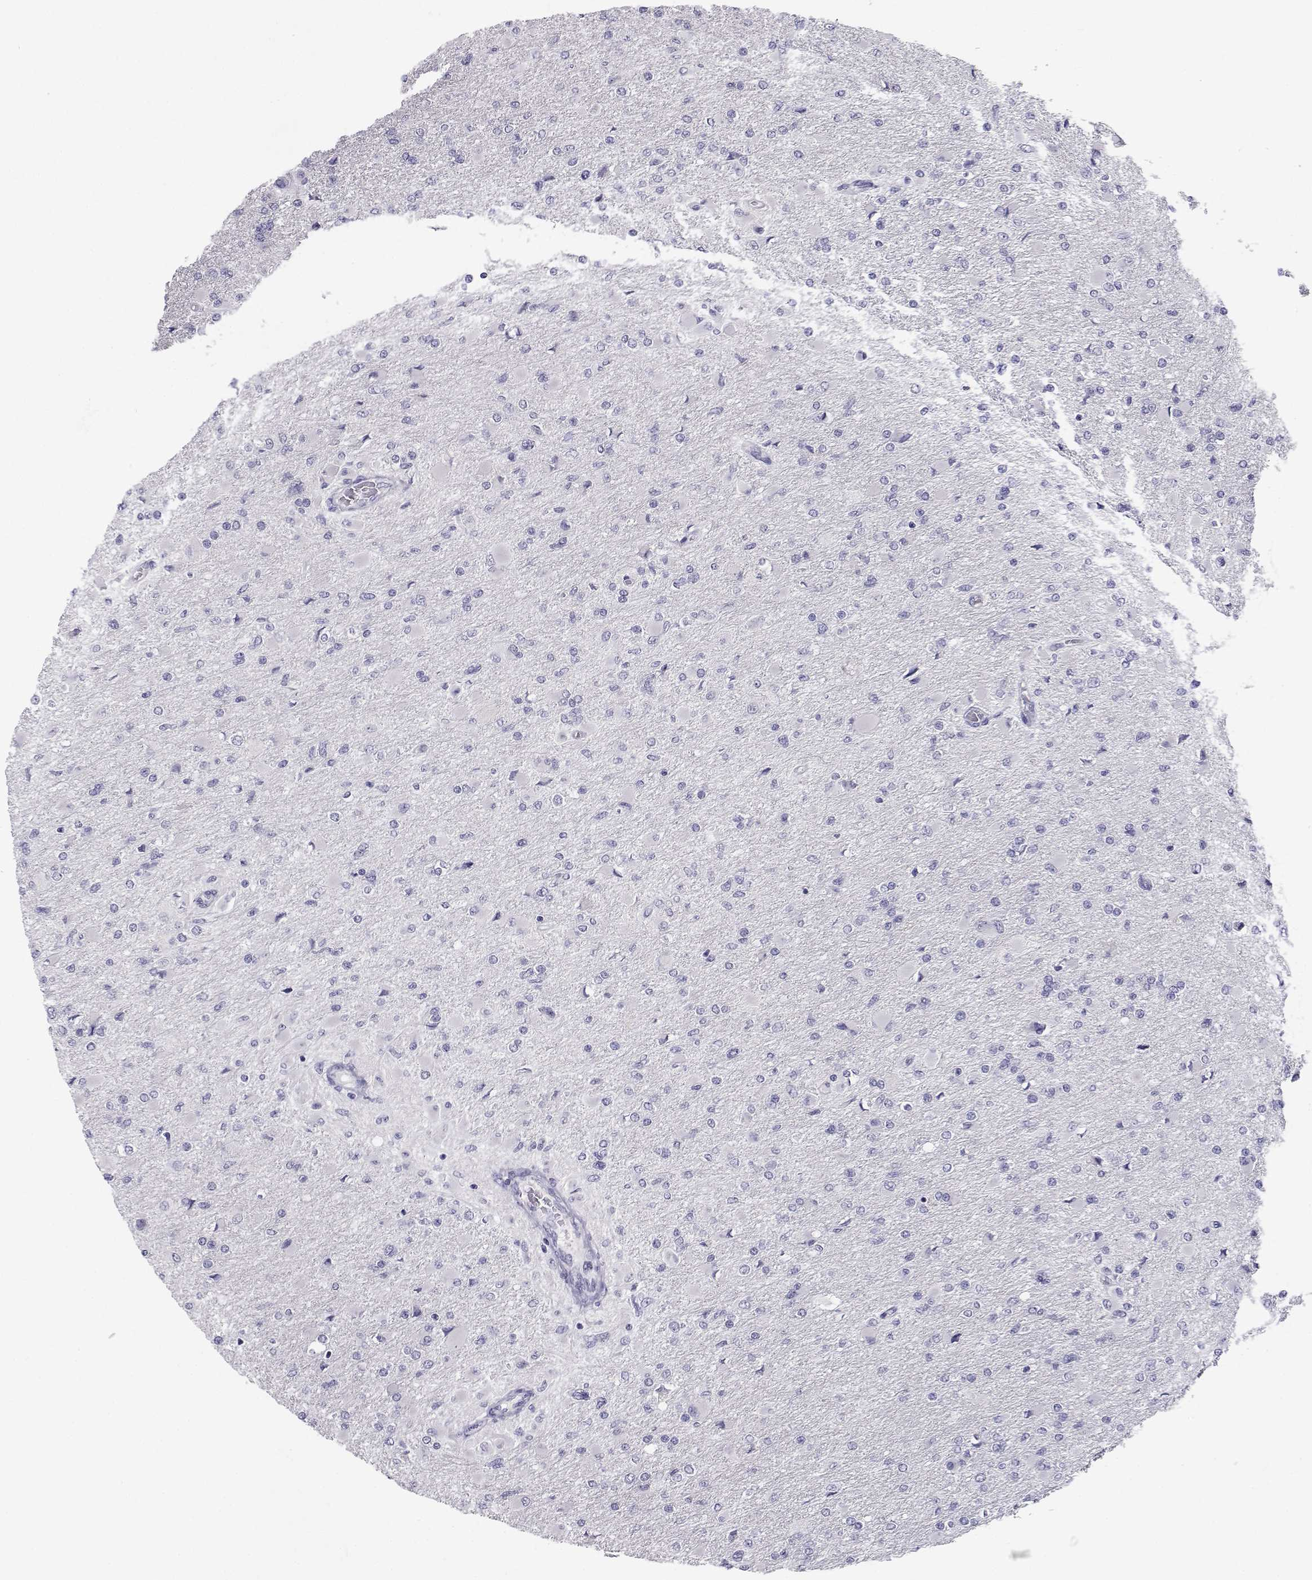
{"staining": {"intensity": "negative", "quantity": "none", "location": "none"}, "tissue": "glioma", "cell_type": "Tumor cells", "image_type": "cancer", "snomed": [{"axis": "morphology", "description": "Glioma, malignant, High grade"}, {"axis": "topography", "description": "Cerebral cortex"}], "caption": "The micrograph exhibits no significant staining in tumor cells of malignant glioma (high-grade). The staining is performed using DAB brown chromogen with nuclei counter-stained in using hematoxylin.", "gene": "SLC6A3", "patient": {"sex": "female", "age": 36}}